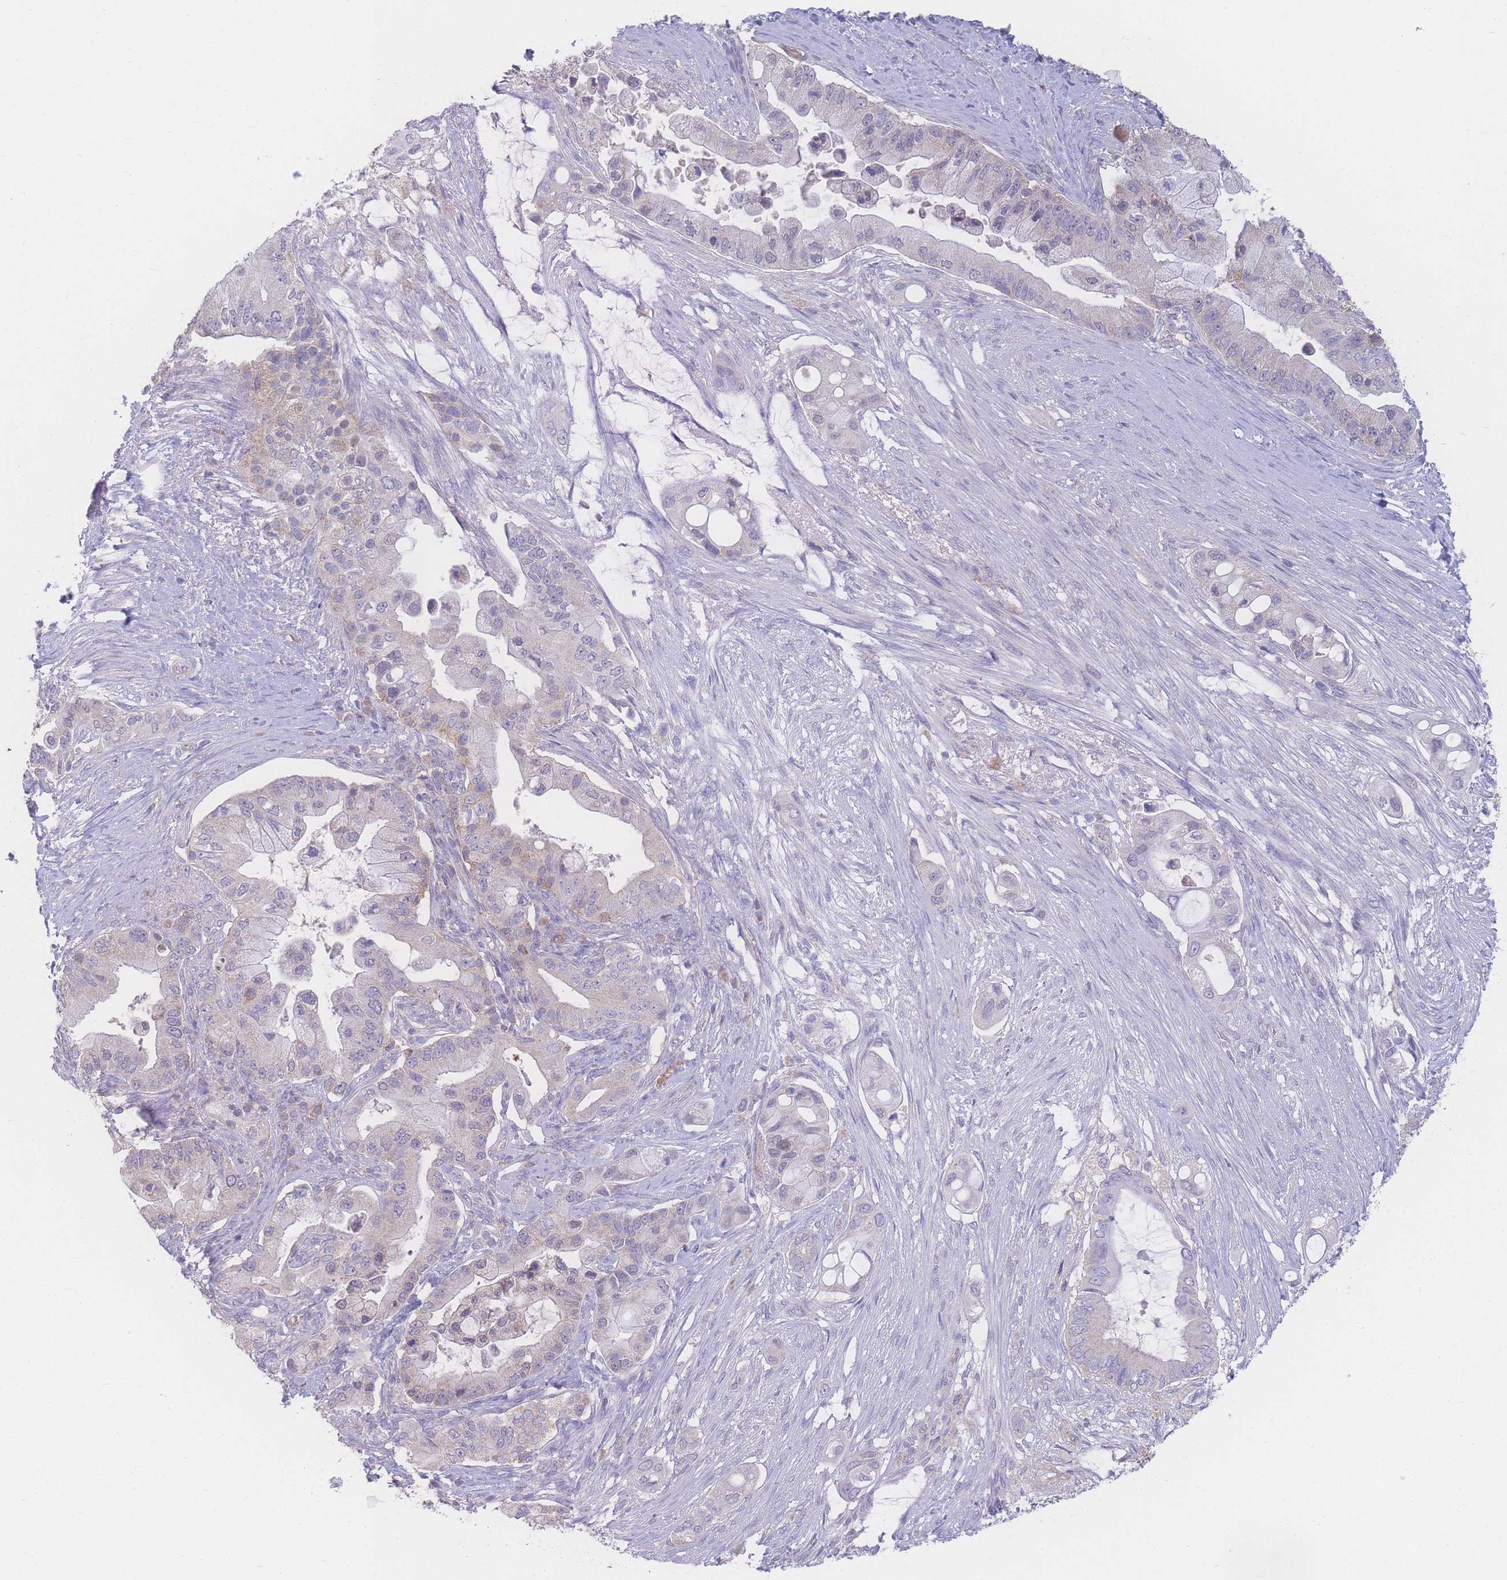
{"staining": {"intensity": "negative", "quantity": "none", "location": "none"}, "tissue": "pancreatic cancer", "cell_type": "Tumor cells", "image_type": "cancer", "snomed": [{"axis": "morphology", "description": "Adenocarcinoma, NOS"}, {"axis": "topography", "description": "Pancreas"}], "caption": "Immunohistochemistry of human pancreatic adenocarcinoma shows no positivity in tumor cells. (IHC, brightfield microscopy, high magnification).", "gene": "GIPR", "patient": {"sex": "male", "age": 57}}